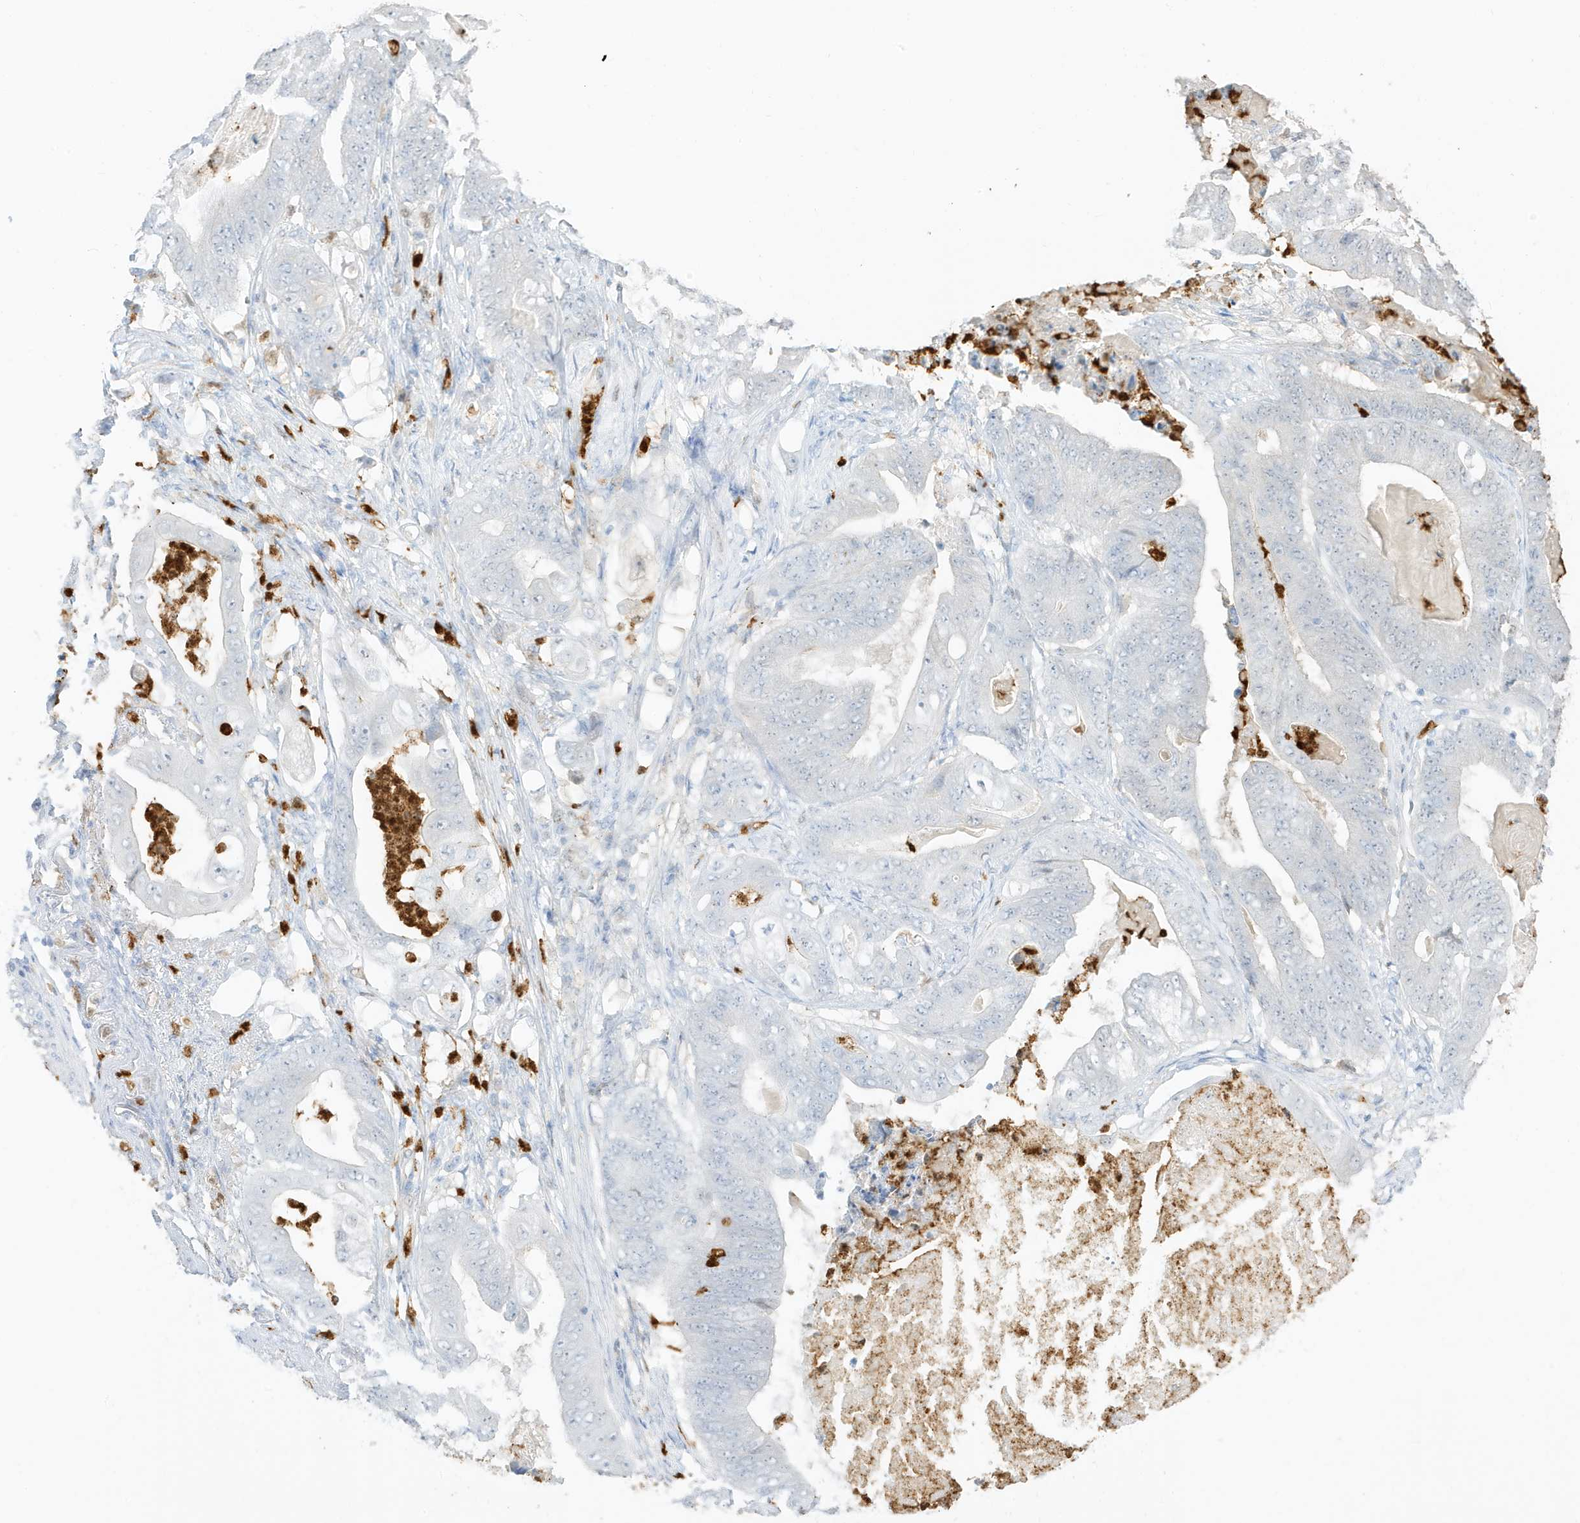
{"staining": {"intensity": "negative", "quantity": "none", "location": "none"}, "tissue": "stomach cancer", "cell_type": "Tumor cells", "image_type": "cancer", "snomed": [{"axis": "morphology", "description": "Adenocarcinoma, NOS"}, {"axis": "topography", "description": "Stomach"}], "caption": "Stomach cancer (adenocarcinoma) was stained to show a protein in brown. There is no significant staining in tumor cells. Brightfield microscopy of immunohistochemistry stained with DAB (3,3'-diaminobenzidine) (brown) and hematoxylin (blue), captured at high magnification.", "gene": "GCA", "patient": {"sex": "female", "age": 73}}